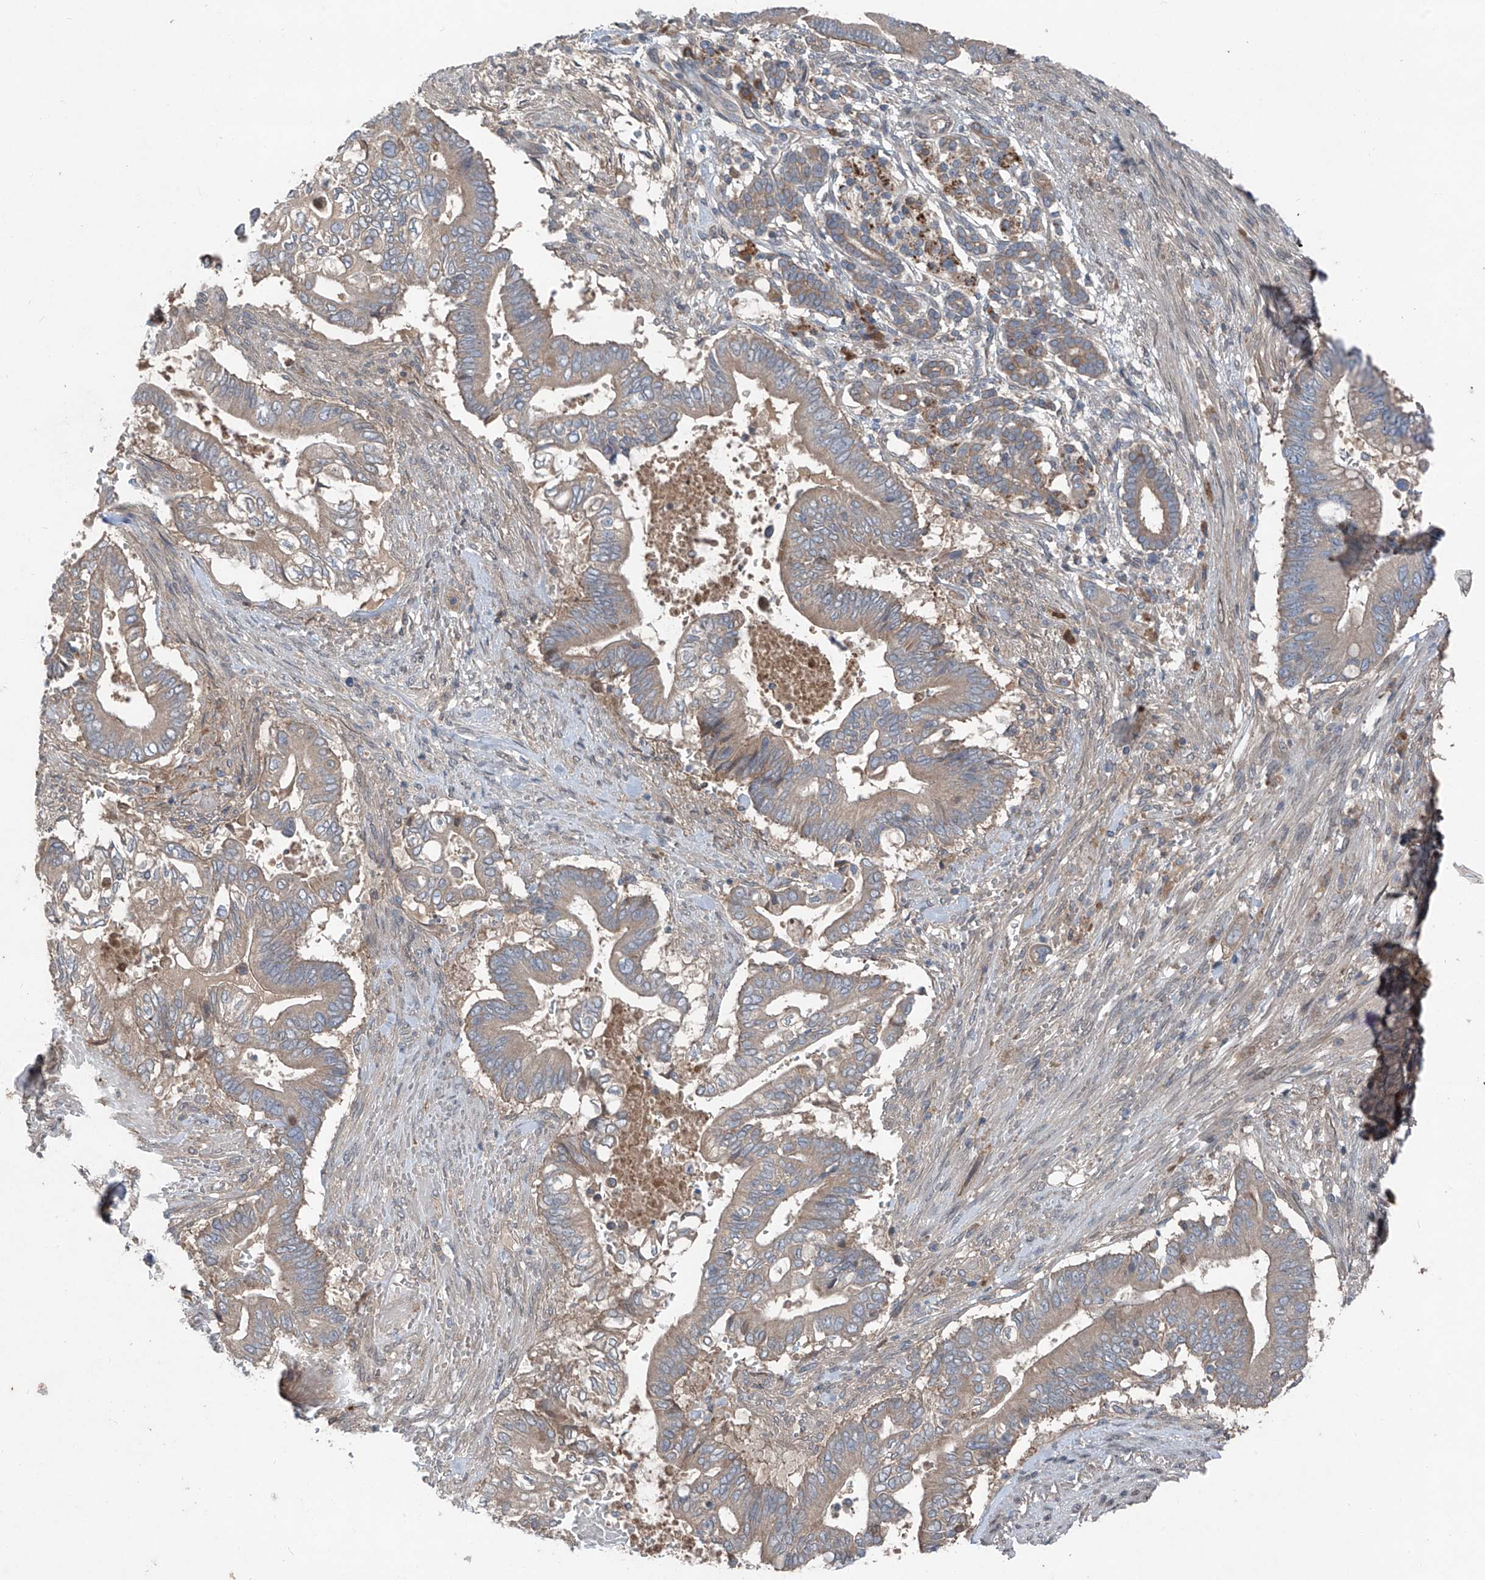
{"staining": {"intensity": "weak", "quantity": "25%-75%", "location": "cytoplasmic/membranous"}, "tissue": "pancreatic cancer", "cell_type": "Tumor cells", "image_type": "cancer", "snomed": [{"axis": "morphology", "description": "Adenocarcinoma, NOS"}, {"axis": "topography", "description": "Pancreas"}], "caption": "Weak cytoplasmic/membranous staining is appreciated in approximately 25%-75% of tumor cells in pancreatic cancer.", "gene": "FOXRED2", "patient": {"sex": "male", "age": 68}}